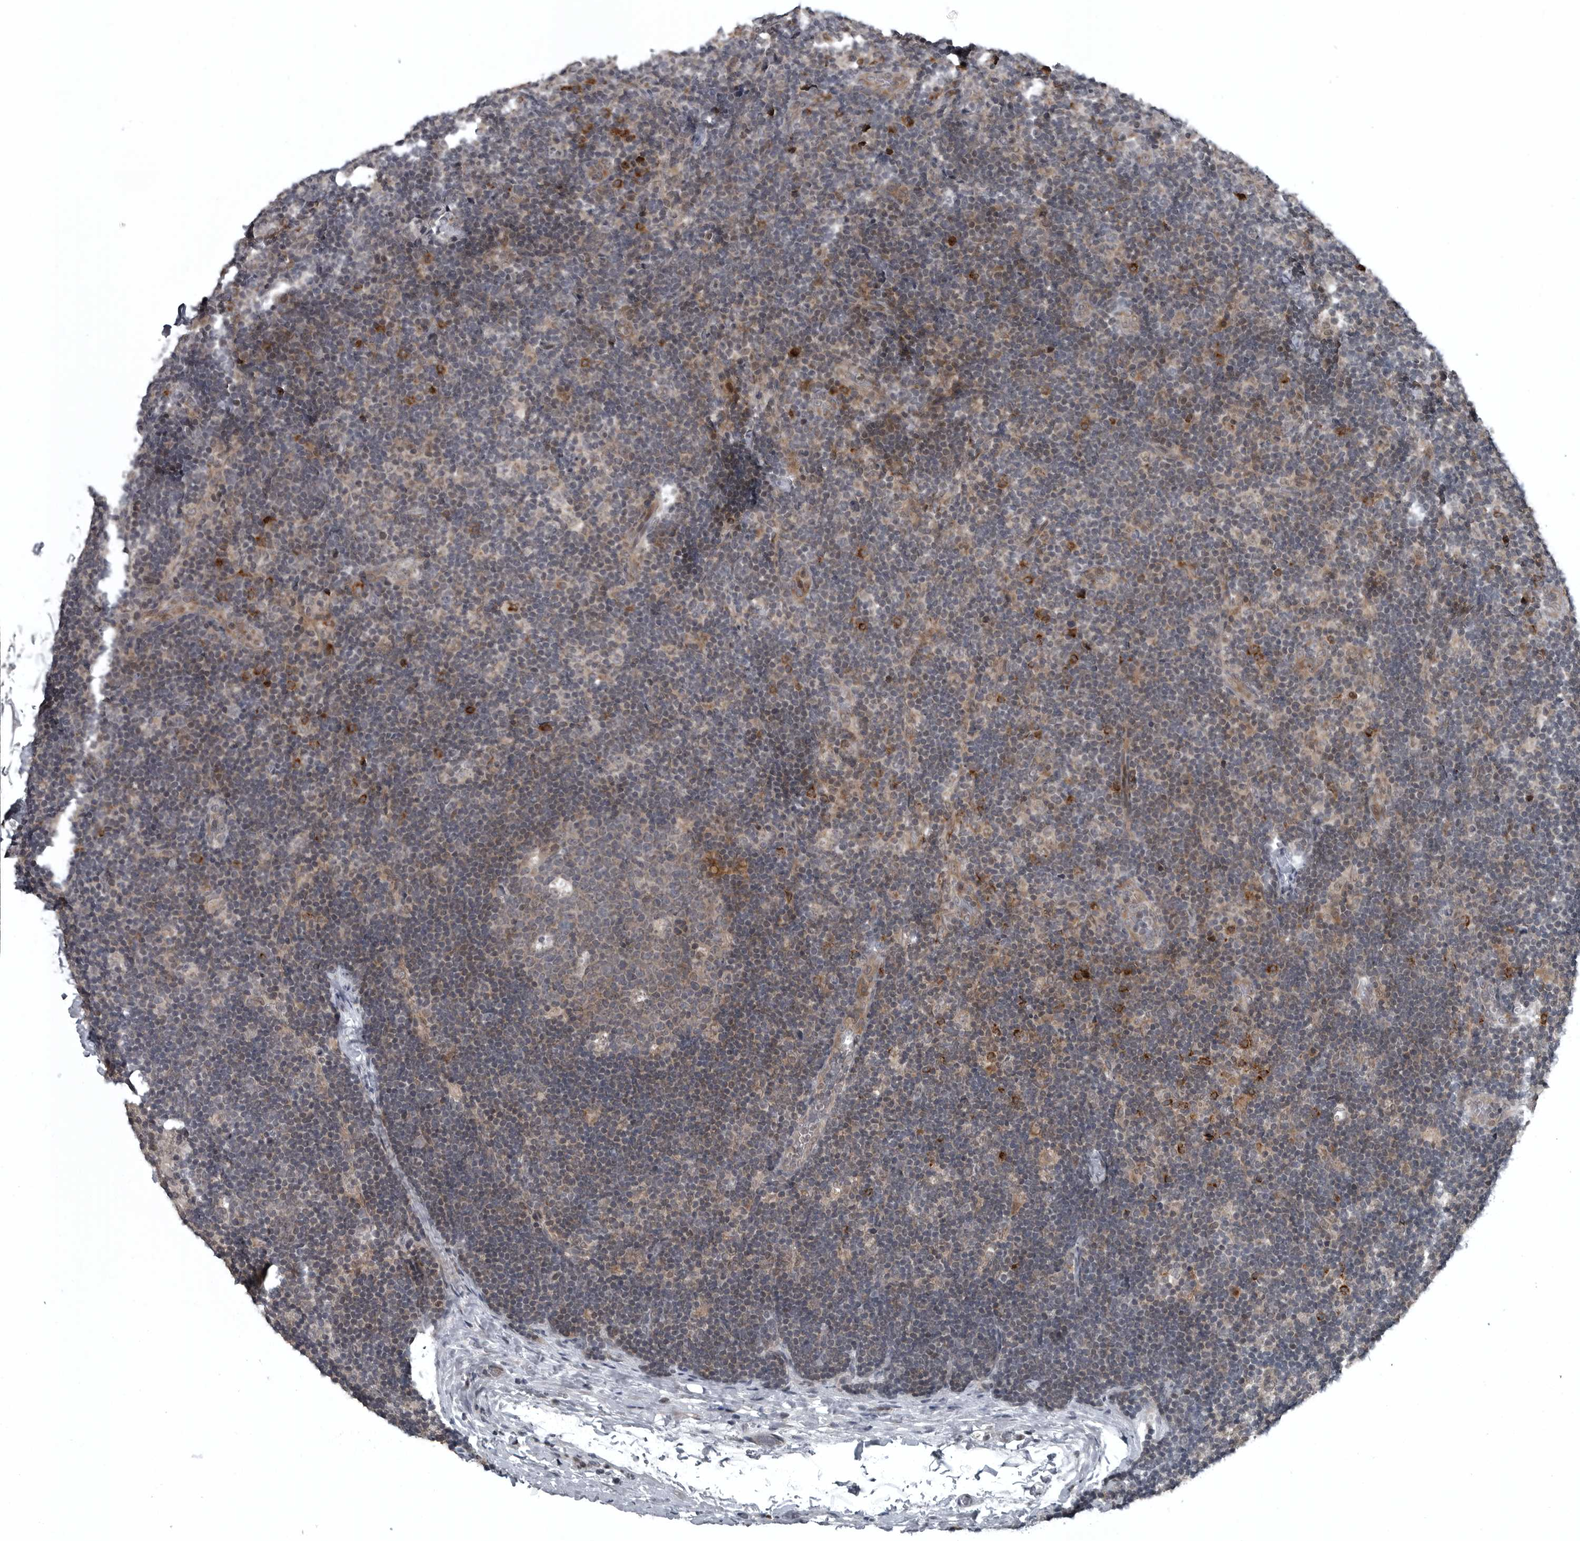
{"staining": {"intensity": "negative", "quantity": "none", "location": "none"}, "tissue": "lymph node", "cell_type": "Germinal center cells", "image_type": "normal", "snomed": [{"axis": "morphology", "description": "Normal tissue, NOS"}, {"axis": "topography", "description": "Lymph node"}], "caption": "High power microscopy photomicrograph of an IHC image of benign lymph node, revealing no significant expression in germinal center cells.", "gene": "GAK", "patient": {"sex": "female", "age": 22}}